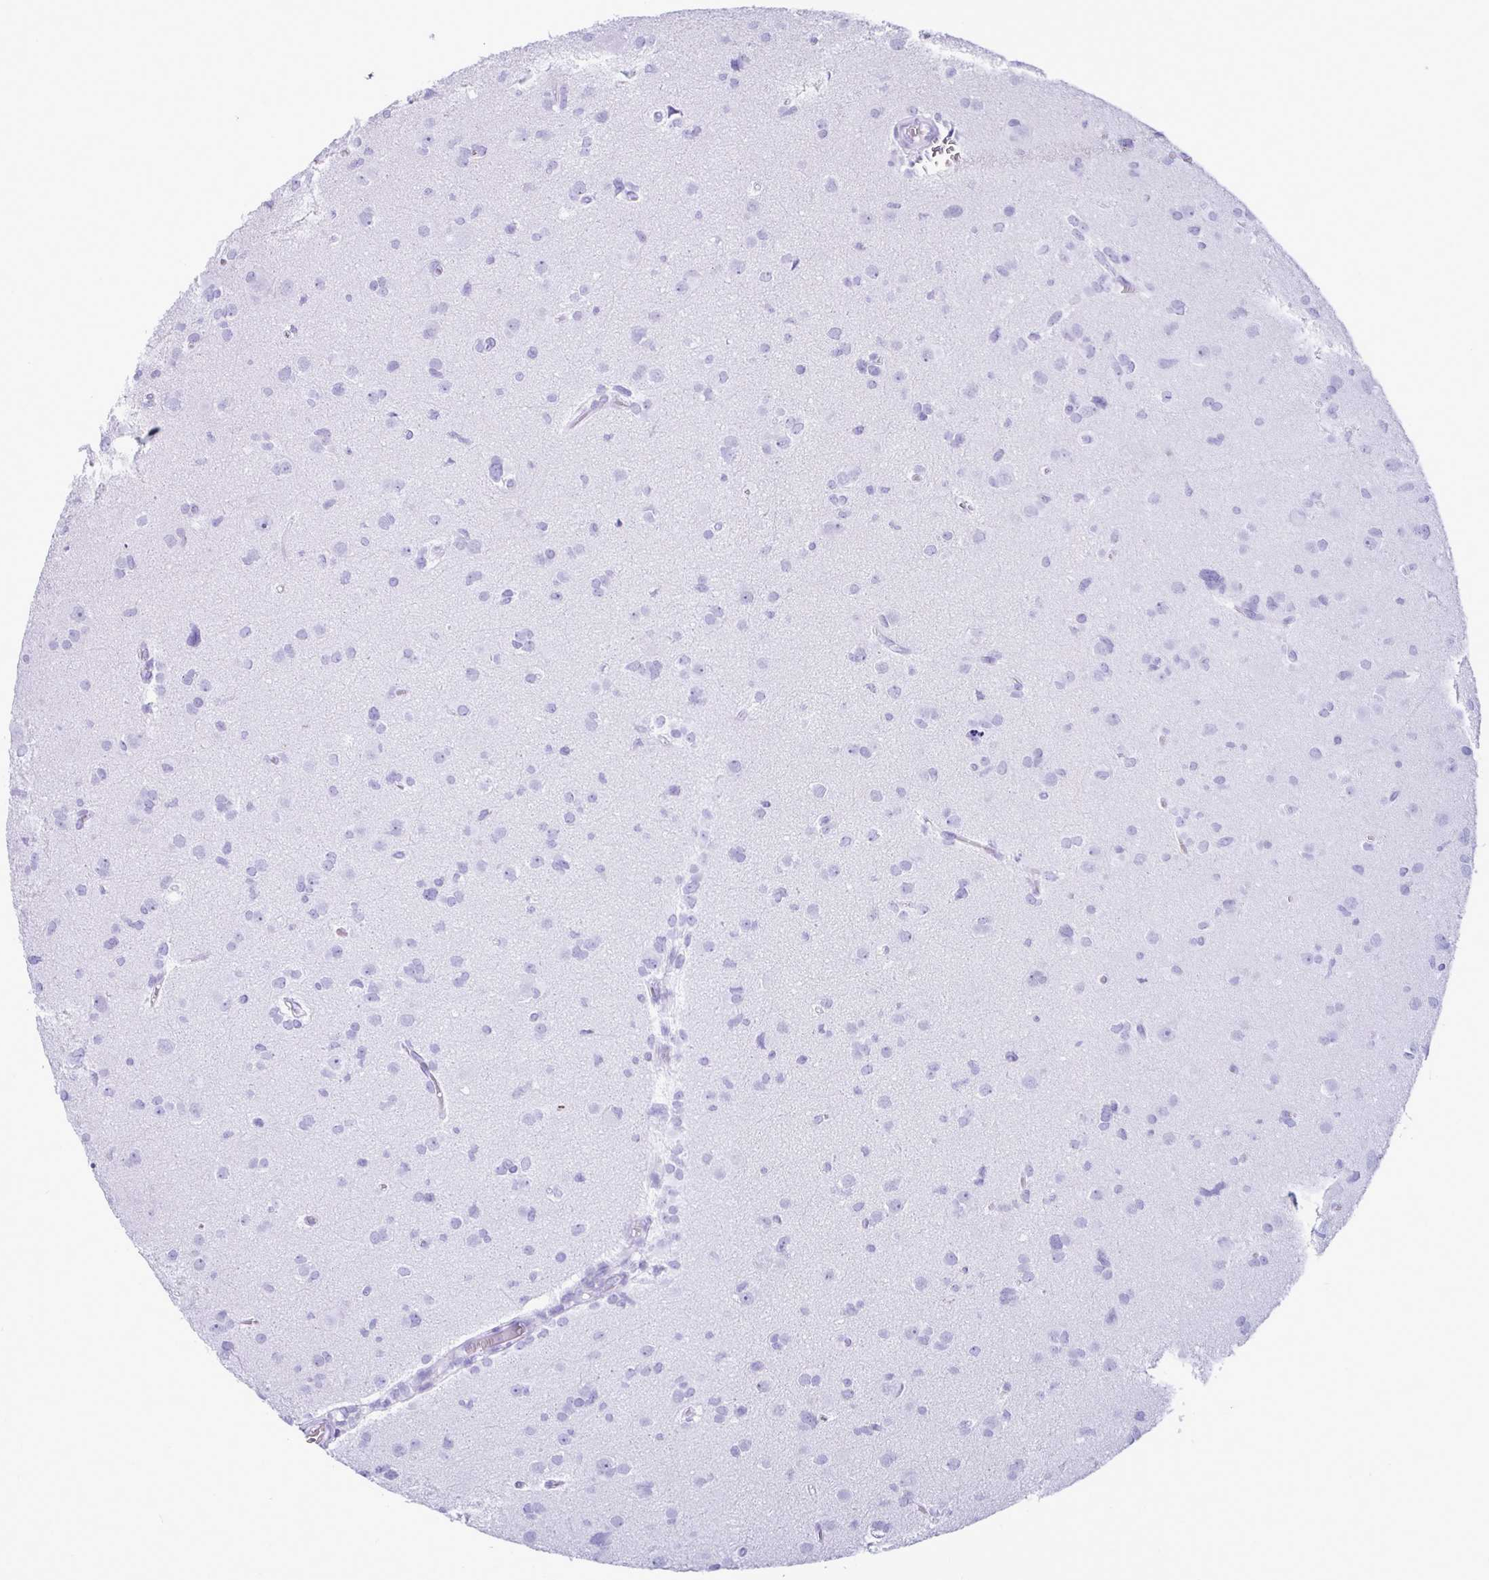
{"staining": {"intensity": "negative", "quantity": "none", "location": "none"}, "tissue": "glioma", "cell_type": "Tumor cells", "image_type": "cancer", "snomed": [{"axis": "morphology", "description": "Glioma, malignant, High grade"}, {"axis": "topography", "description": "Brain"}], "caption": "This is an immunohistochemistry (IHC) histopathology image of human malignant glioma (high-grade). There is no expression in tumor cells.", "gene": "ATP4B", "patient": {"sex": "male", "age": 23}}